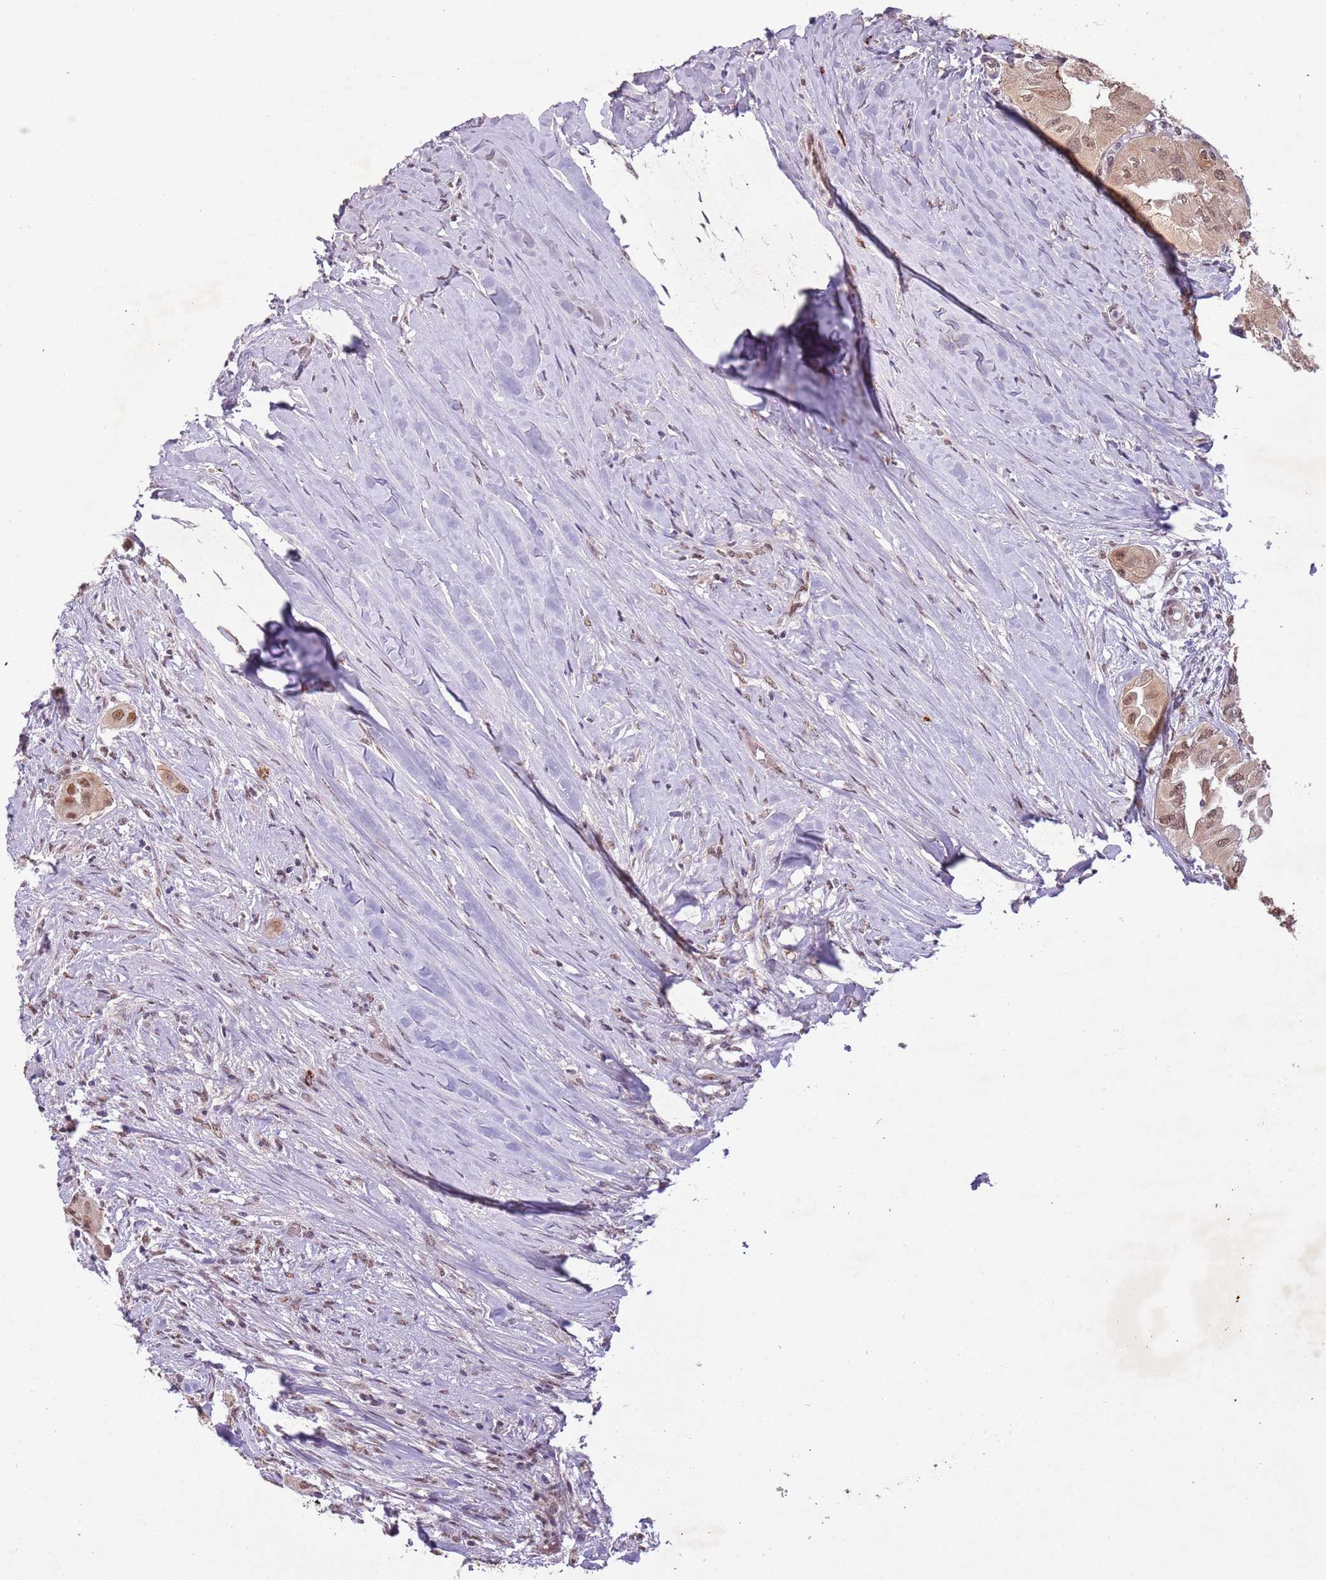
{"staining": {"intensity": "moderate", "quantity": ">75%", "location": "cytoplasmic/membranous,nuclear"}, "tissue": "thyroid cancer", "cell_type": "Tumor cells", "image_type": "cancer", "snomed": [{"axis": "morphology", "description": "Papillary adenocarcinoma, NOS"}, {"axis": "topography", "description": "Thyroid gland"}], "caption": "High-power microscopy captured an immunohistochemistry (IHC) photomicrograph of thyroid cancer (papillary adenocarcinoma), revealing moderate cytoplasmic/membranous and nuclear expression in approximately >75% of tumor cells.", "gene": "FAM120AOS", "patient": {"sex": "female", "age": 59}}